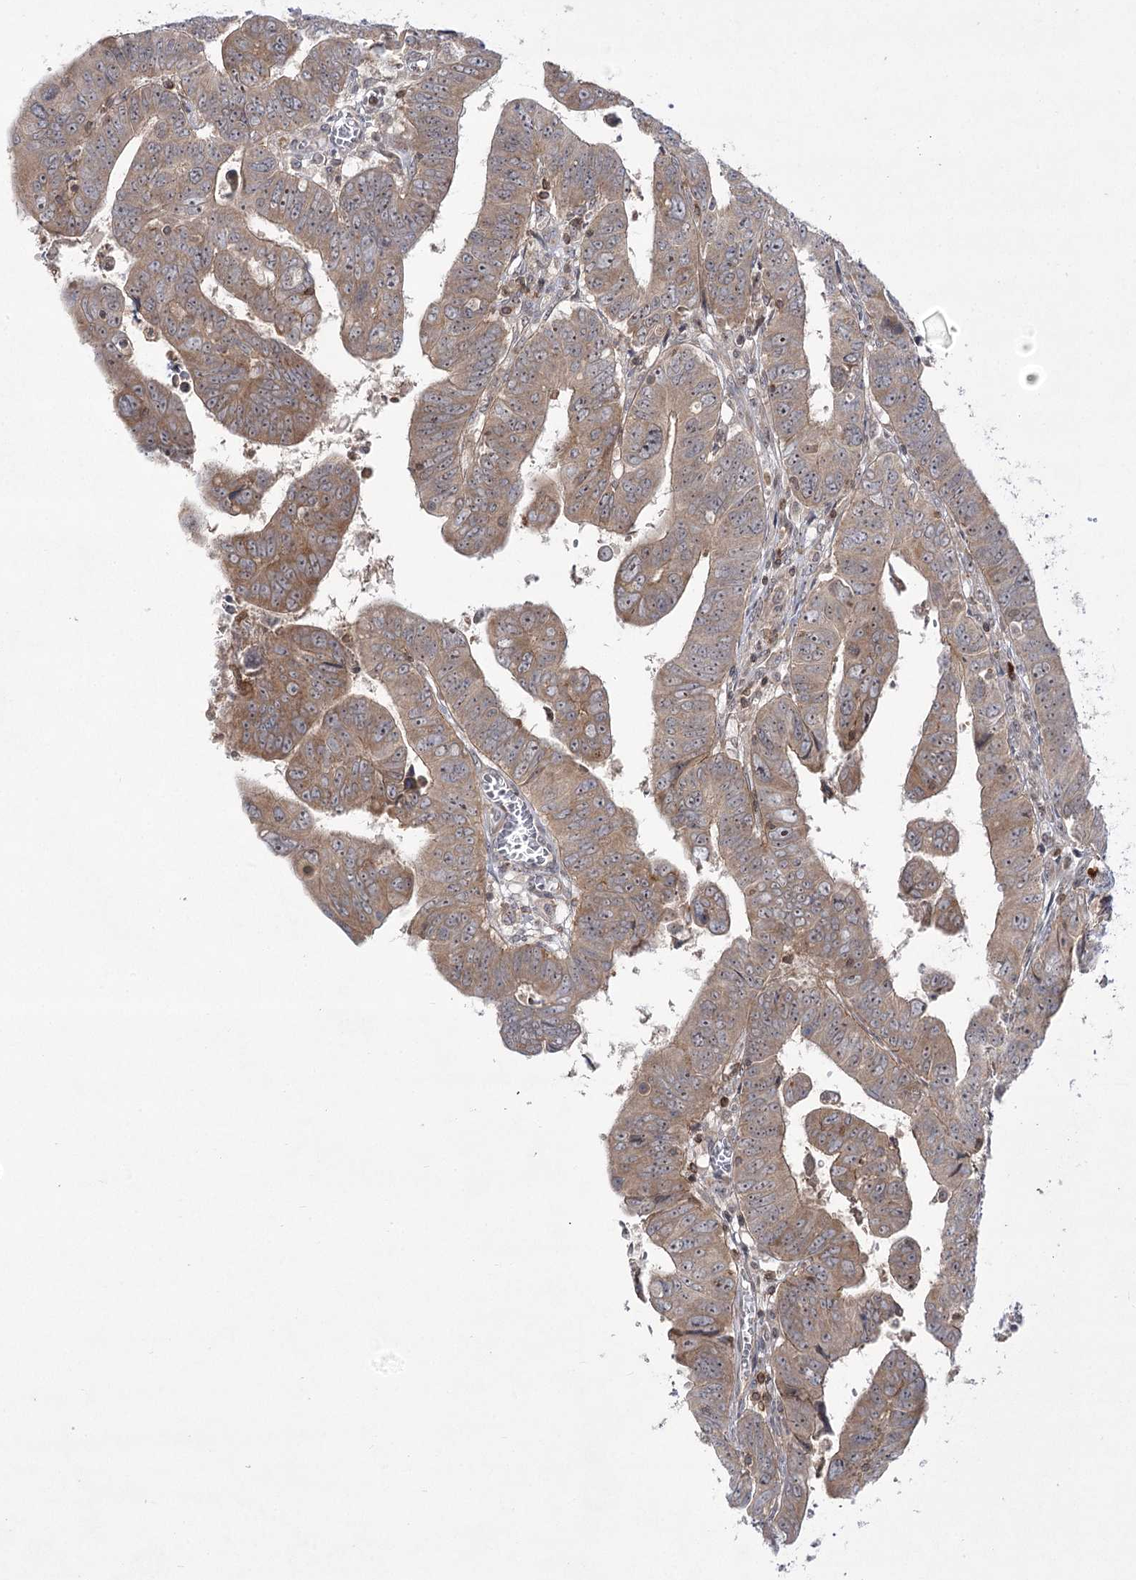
{"staining": {"intensity": "moderate", "quantity": ">75%", "location": "cytoplasmic/membranous"}, "tissue": "colorectal cancer", "cell_type": "Tumor cells", "image_type": "cancer", "snomed": [{"axis": "morphology", "description": "Normal tissue, NOS"}, {"axis": "morphology", "description": "Adenocarcinoma, NOS"}, {"axis": "topography", "description": "Rectum"}], "caption": "Protein expression analysis of human colorectal adenocarcinoma reveals moderate cytoplasmic/membranous expression in about >75% of tumor cells. (Stains: DAB (3,3'-diaminobenzidine) in brown, nuclei in blue, Microscopy: brightfield microscopy at high magnification).", "gene": "SYTL1", "patient": {"sex": "female", "age": 65}}